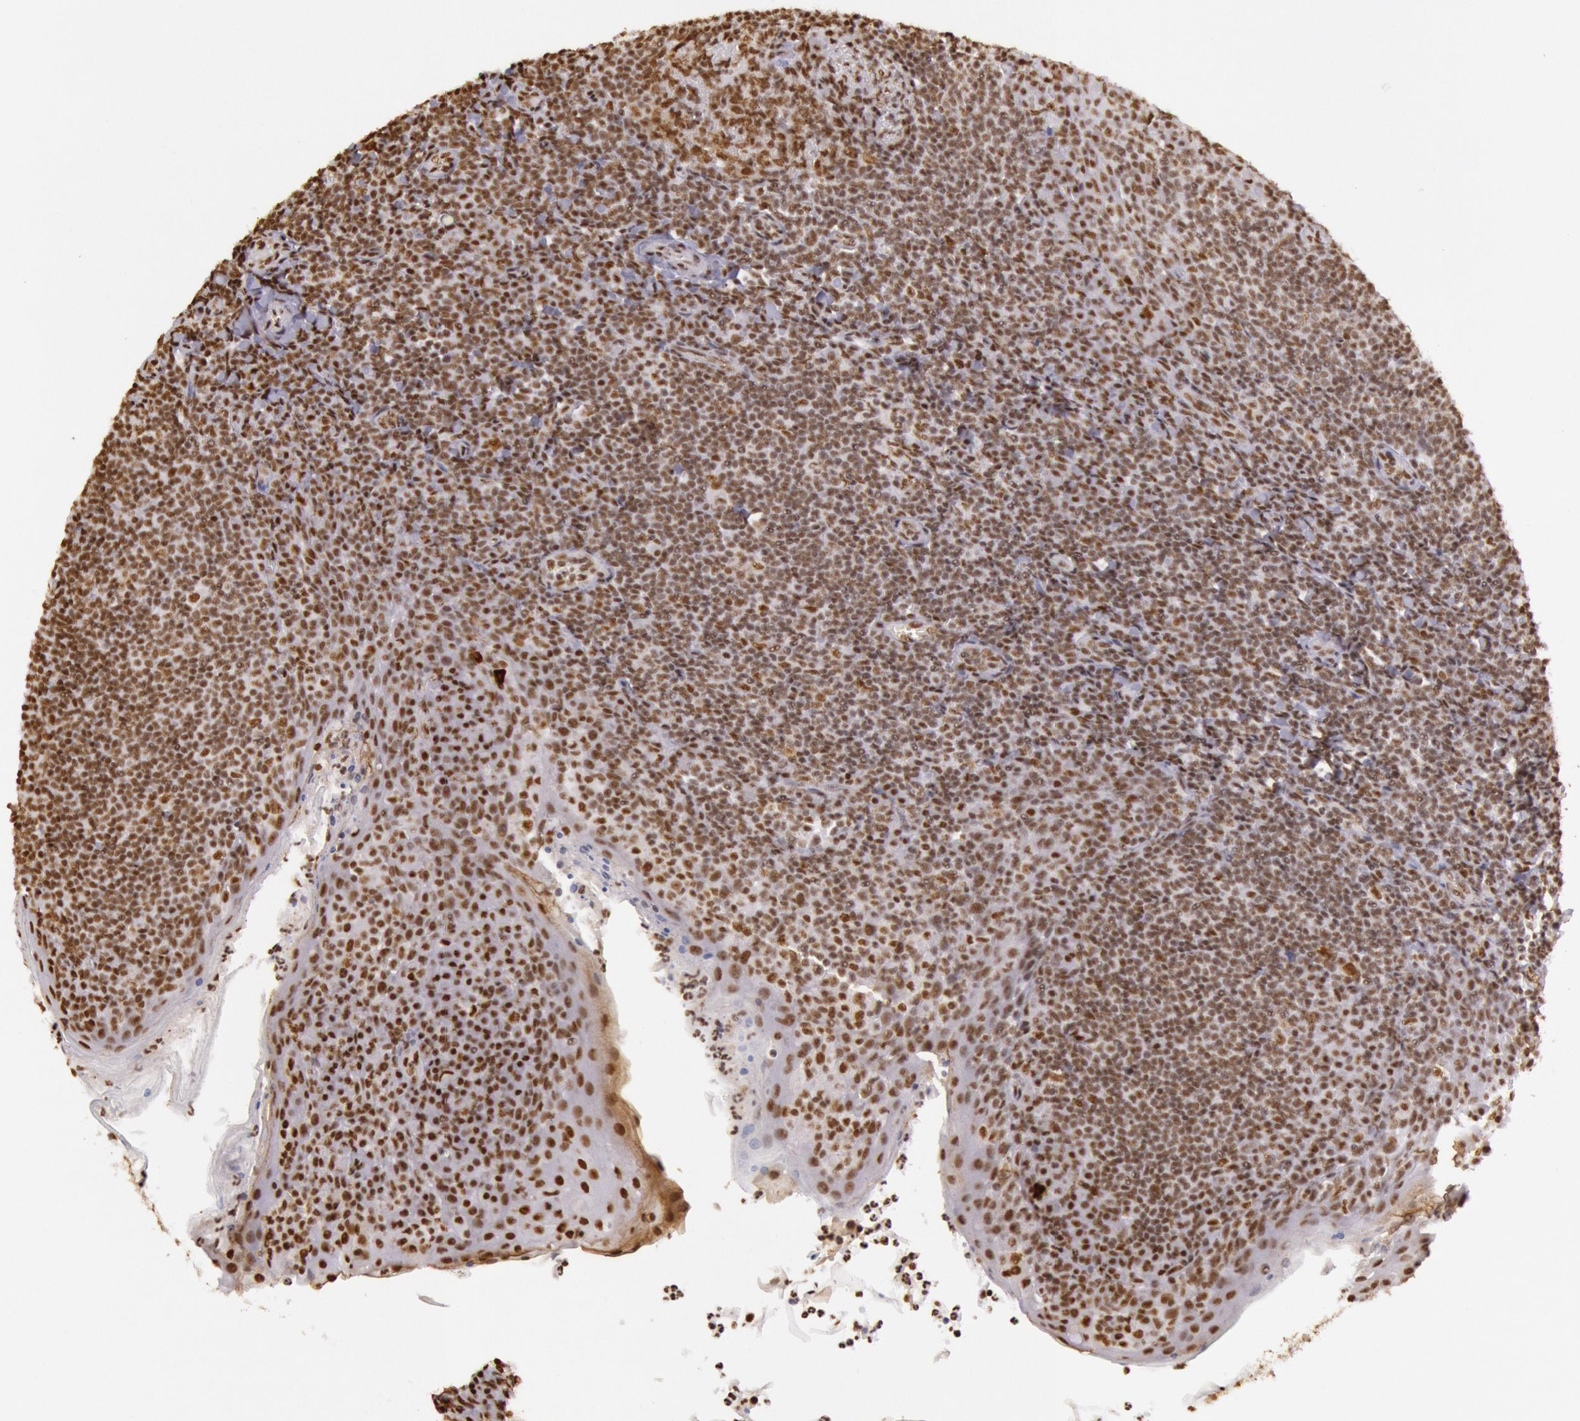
{"staining": {"intensity": "moderate", "quantity": ">75%", "location": "nuclear"}, "tissue": "tonsil", "cell_type": "Germinal center cells", "image_type": "normal", "snomed": [{"axis": "morphology", "description": "Normal tissue, NOS"}, {"axis": "topography", "description": "Tonsil"}], "caption": "Brown immunohistochemical staining in benign tonsil reveals moderate nuclear staining in approximately >75% of germinal center cells. The protein of interest is stained brown, and the nuclei are stained in blue (DAB (3,3'-diaminobenzidine) IHC with brightfield microscopy, high magnification).", "gene": "HNRNPH1", "patient": {"sex": "male", "age": 31}}